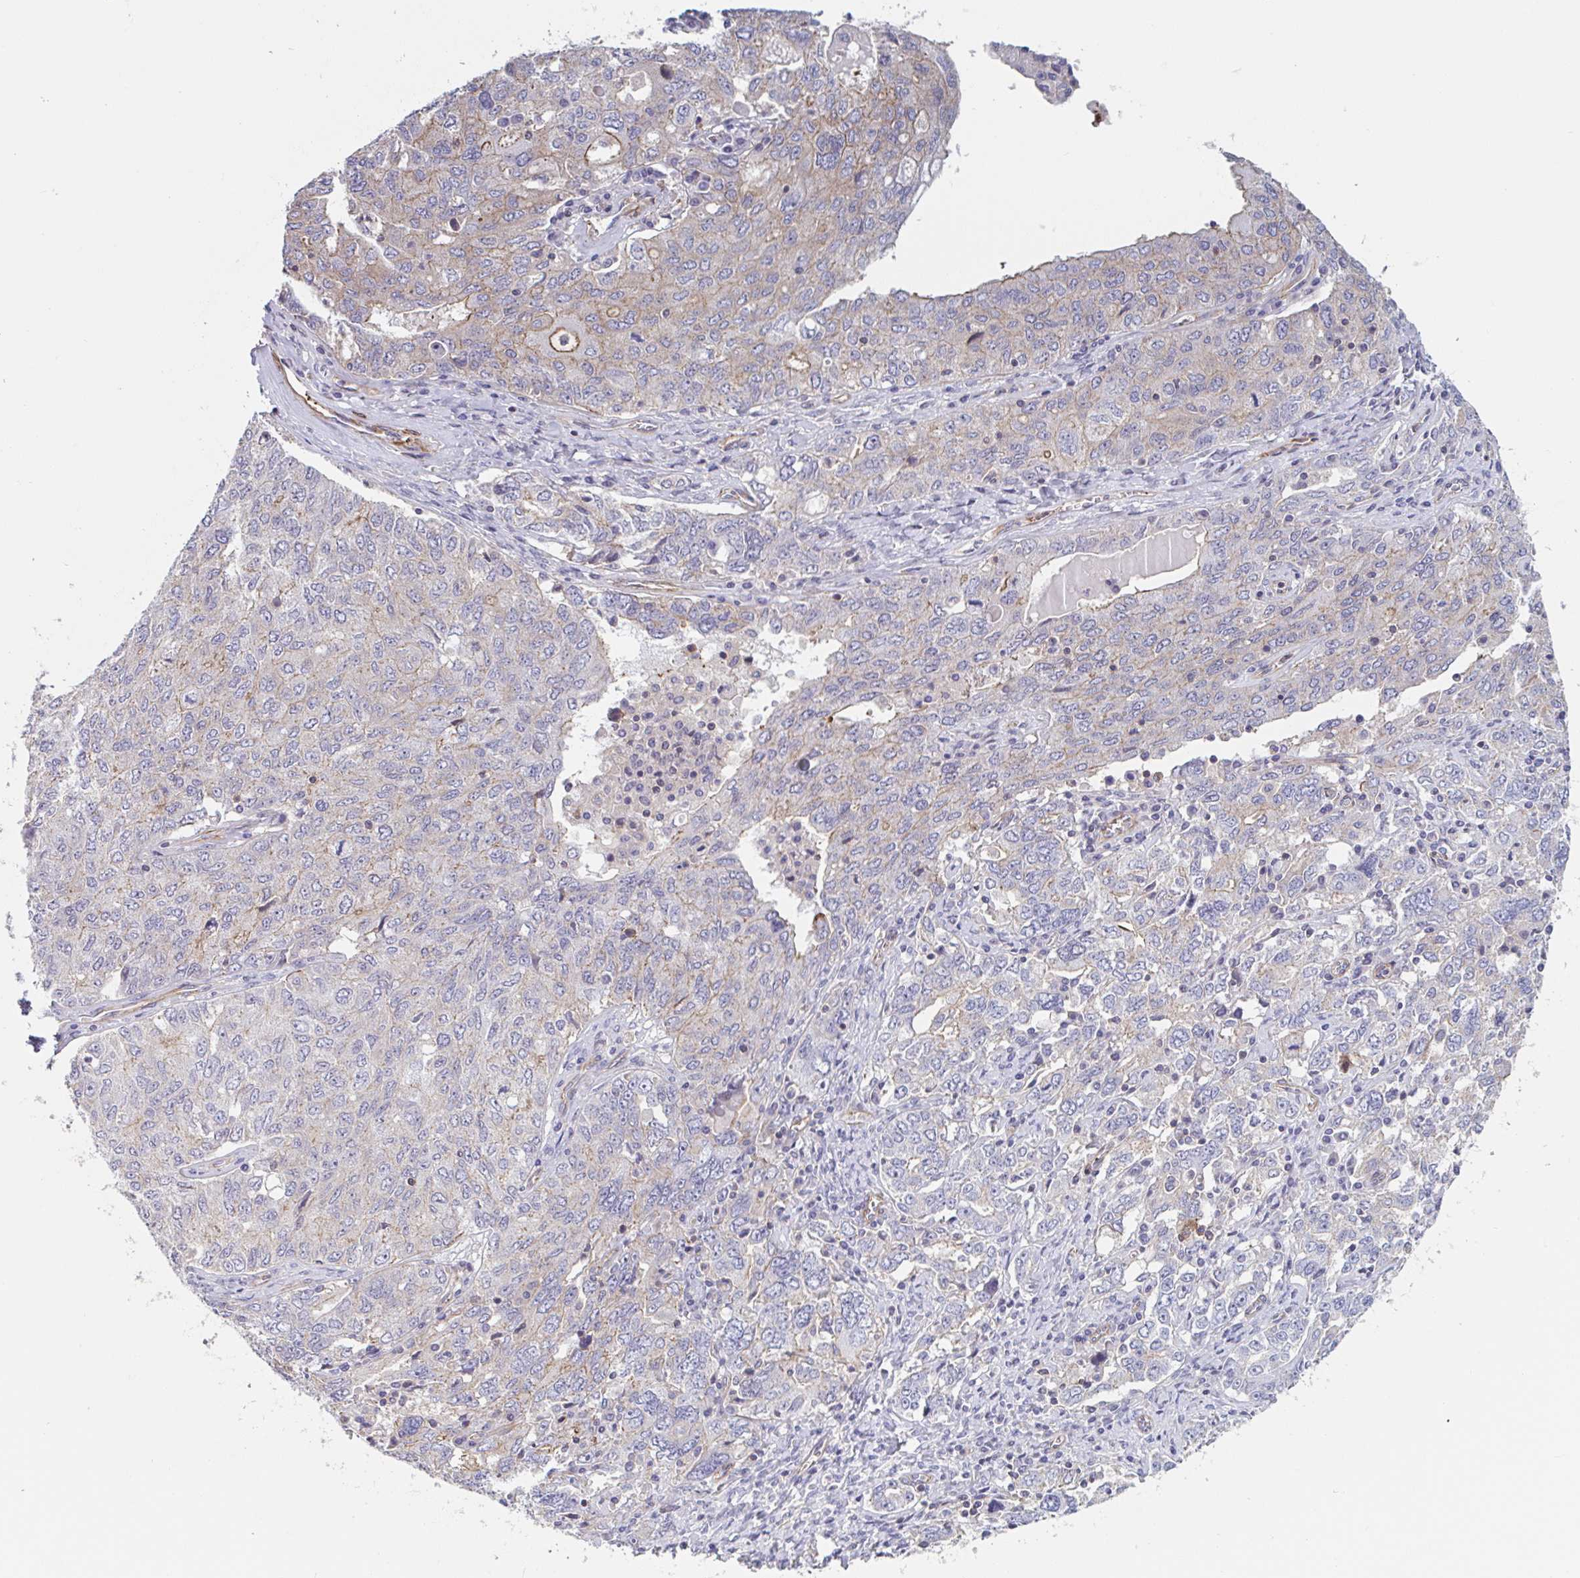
{"staining": {"intensity": "weak", "quantity": "<25%", "location": "cytoplasmic/membranous"}, "tissue": "ovarian cancer", "cell_type": "Tumor cells", "image_type": "cancer", "snomed": [{"axis": "morphology", "description": "Carcinoma, endometroid"}, {"axis": "topography", "description": "Ovary"}], "caption": "Tumor cells are negative for brown protein staining in ovarian cancer (endometroid carcinoma).", "gene": "SHISA7", "patient": {"sex": "female", "age": 62}}